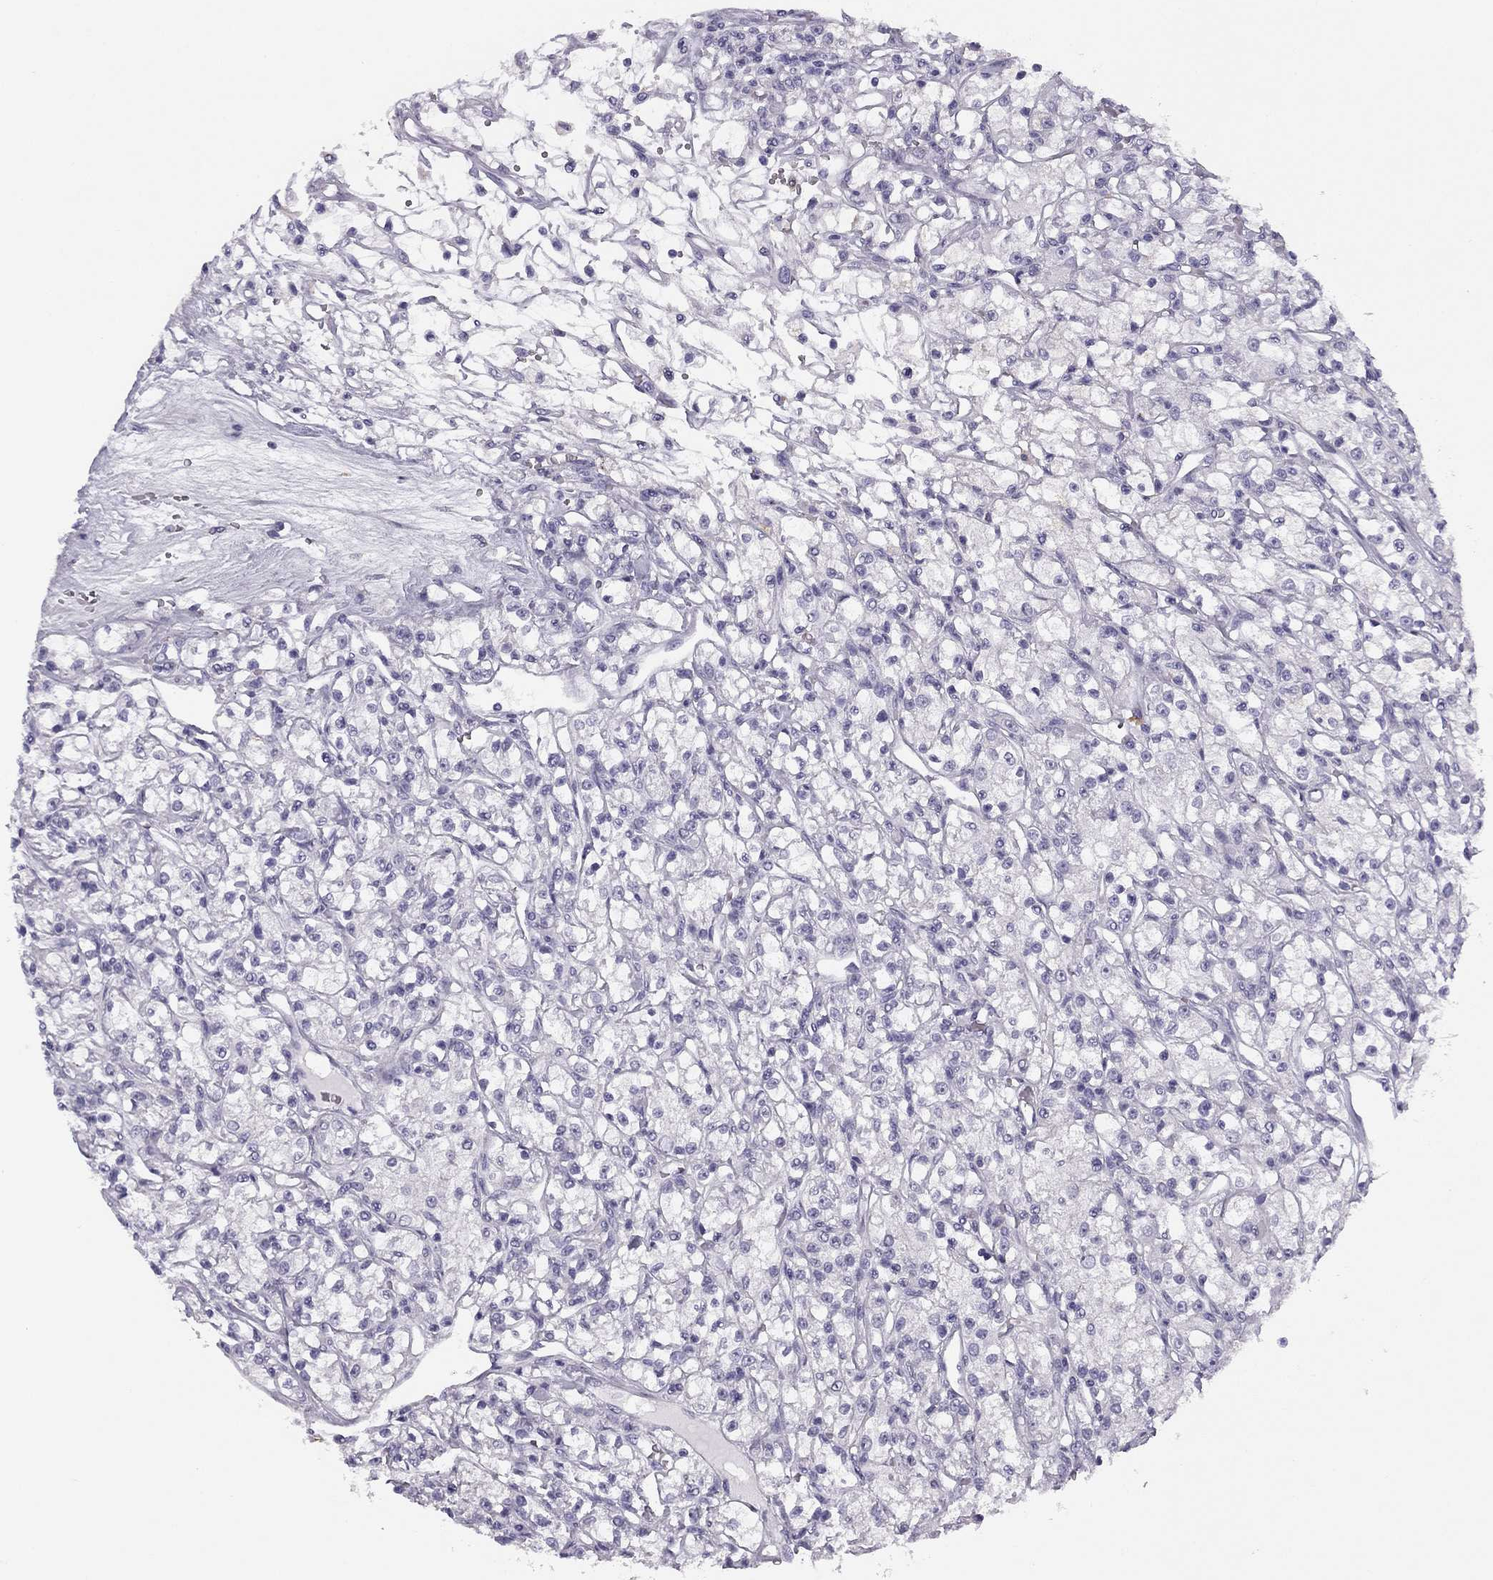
{"staining": {"intensity": "negative", "quantity": "none", "location": "none"}, "tissue": "renal cancer", "cell_type": "Tumor cells", "image_type": "cancer", "snomed": [{"axis": "morphology", "description": "Adenocarcinoma, NOS"}, {"axis": "topography", "description": "Kidney"}], "caption": "The immunohistochemistry (IHC) image has no significant positivity in tumor cells of adenocarcinoma (renal) tissue.", "gene": "MC5R", "patient": {"sex": "female", "age": 59}}